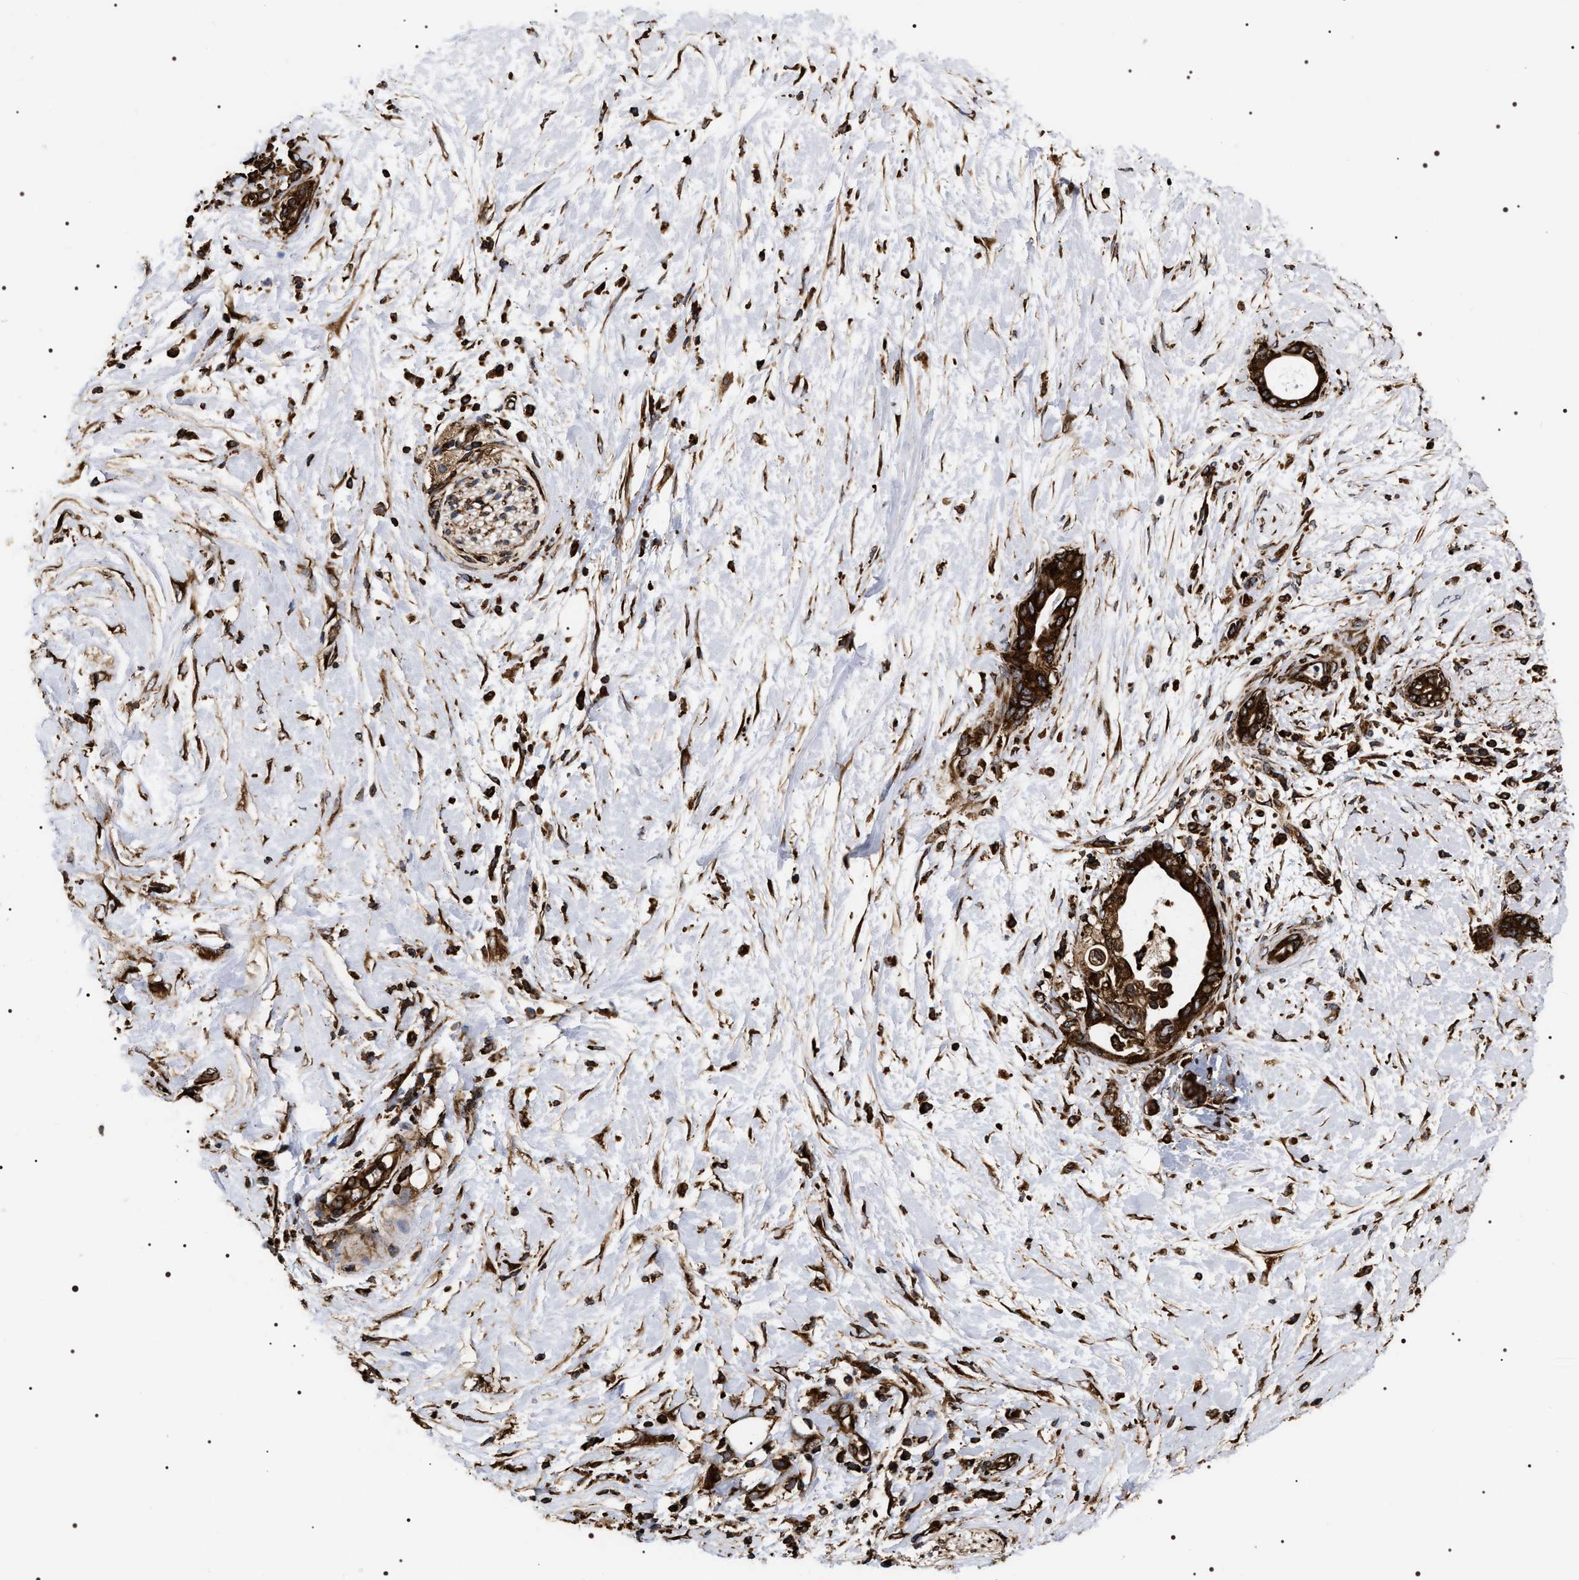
{"staining": {"intensity": "strong", "quantity": ">75%", "location": "cytoplasmic/membranous"}, "tissue": "pancreatic cancer", "cell_type": "Tumor cells", "image_type": "cancer", "snomed": [{"axis": "morphology", "description": "Adenocarcinoma, NOS"}, {"axis": "topography", "description": "Pancreas"}], "caption": "Immunohistochemical staining of human pancreatic adenocarcinoma reveals strong cytoplasmic/membranous protein positivity in approximately >75% of tumor cells. (brown staining indicates protein expression, while blue staining denotes nuclei).", "gene": "SERBP1", "patient": {"sex": "female", "age": 60}}